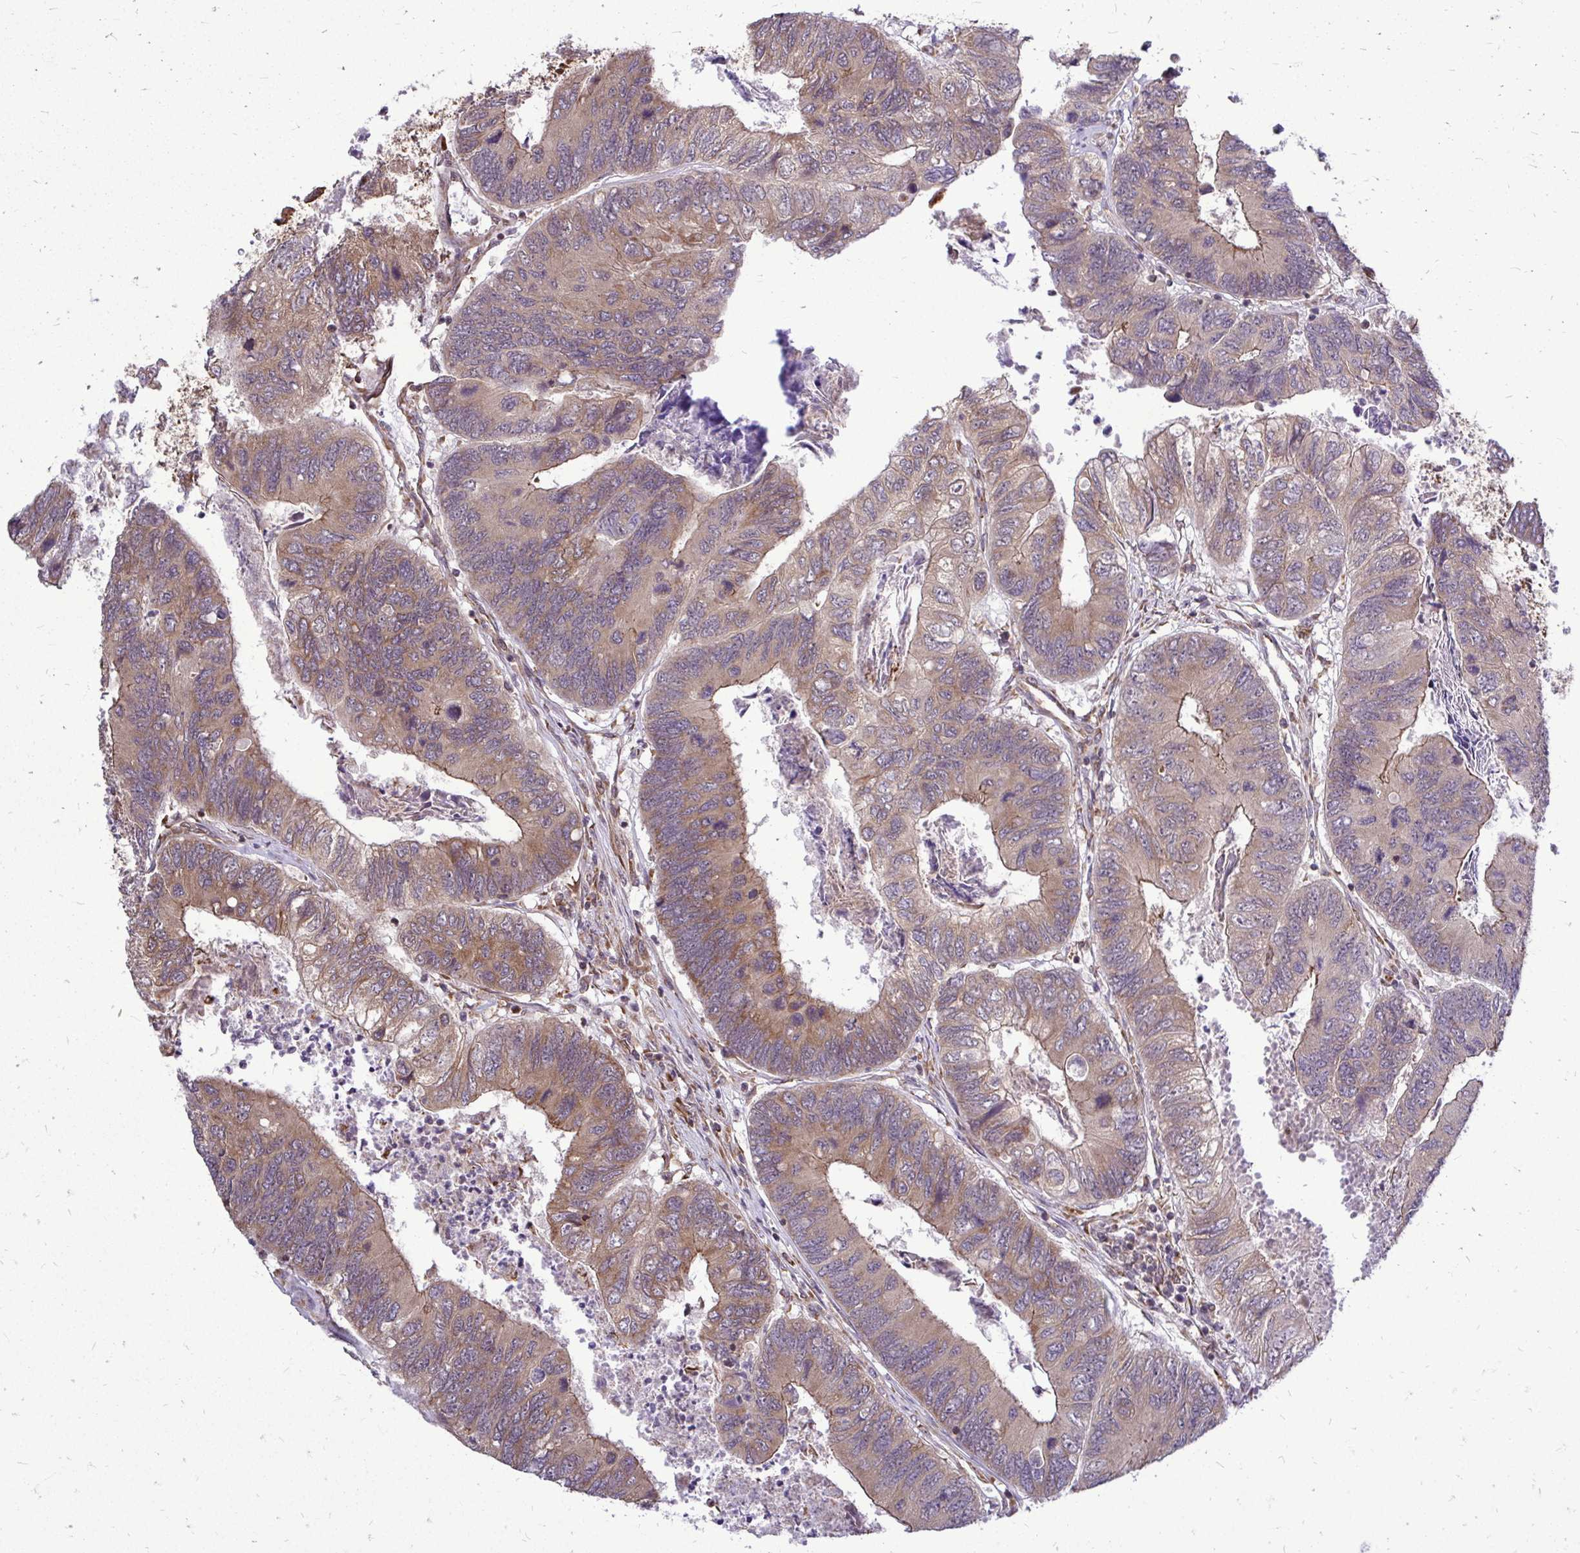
{"staining": {"intensity": "weak", "quantity": ">75%", "location": "cytoplasmic/membranous"}, "tissue": "colorectal cancer", "cell_type": "Tumor cells", "image_type": "cancer", "snomed": [{"axis": "morphology", "description": "Adenocarcinoma, NOS"}, {"axis": "topography", "description": "Colon"}], "caption": "Weak cytoplasmic/membranous protein positivity is seen in approximately >75% of tumor cells in colorectal adenocarcinoma. (Stains: DAB in brown, nuclei in blue, Microscopy: brightfield microscopy at high magnification).", "gene": "FMR1", "patient": {"sex": "female", "age": 67}}